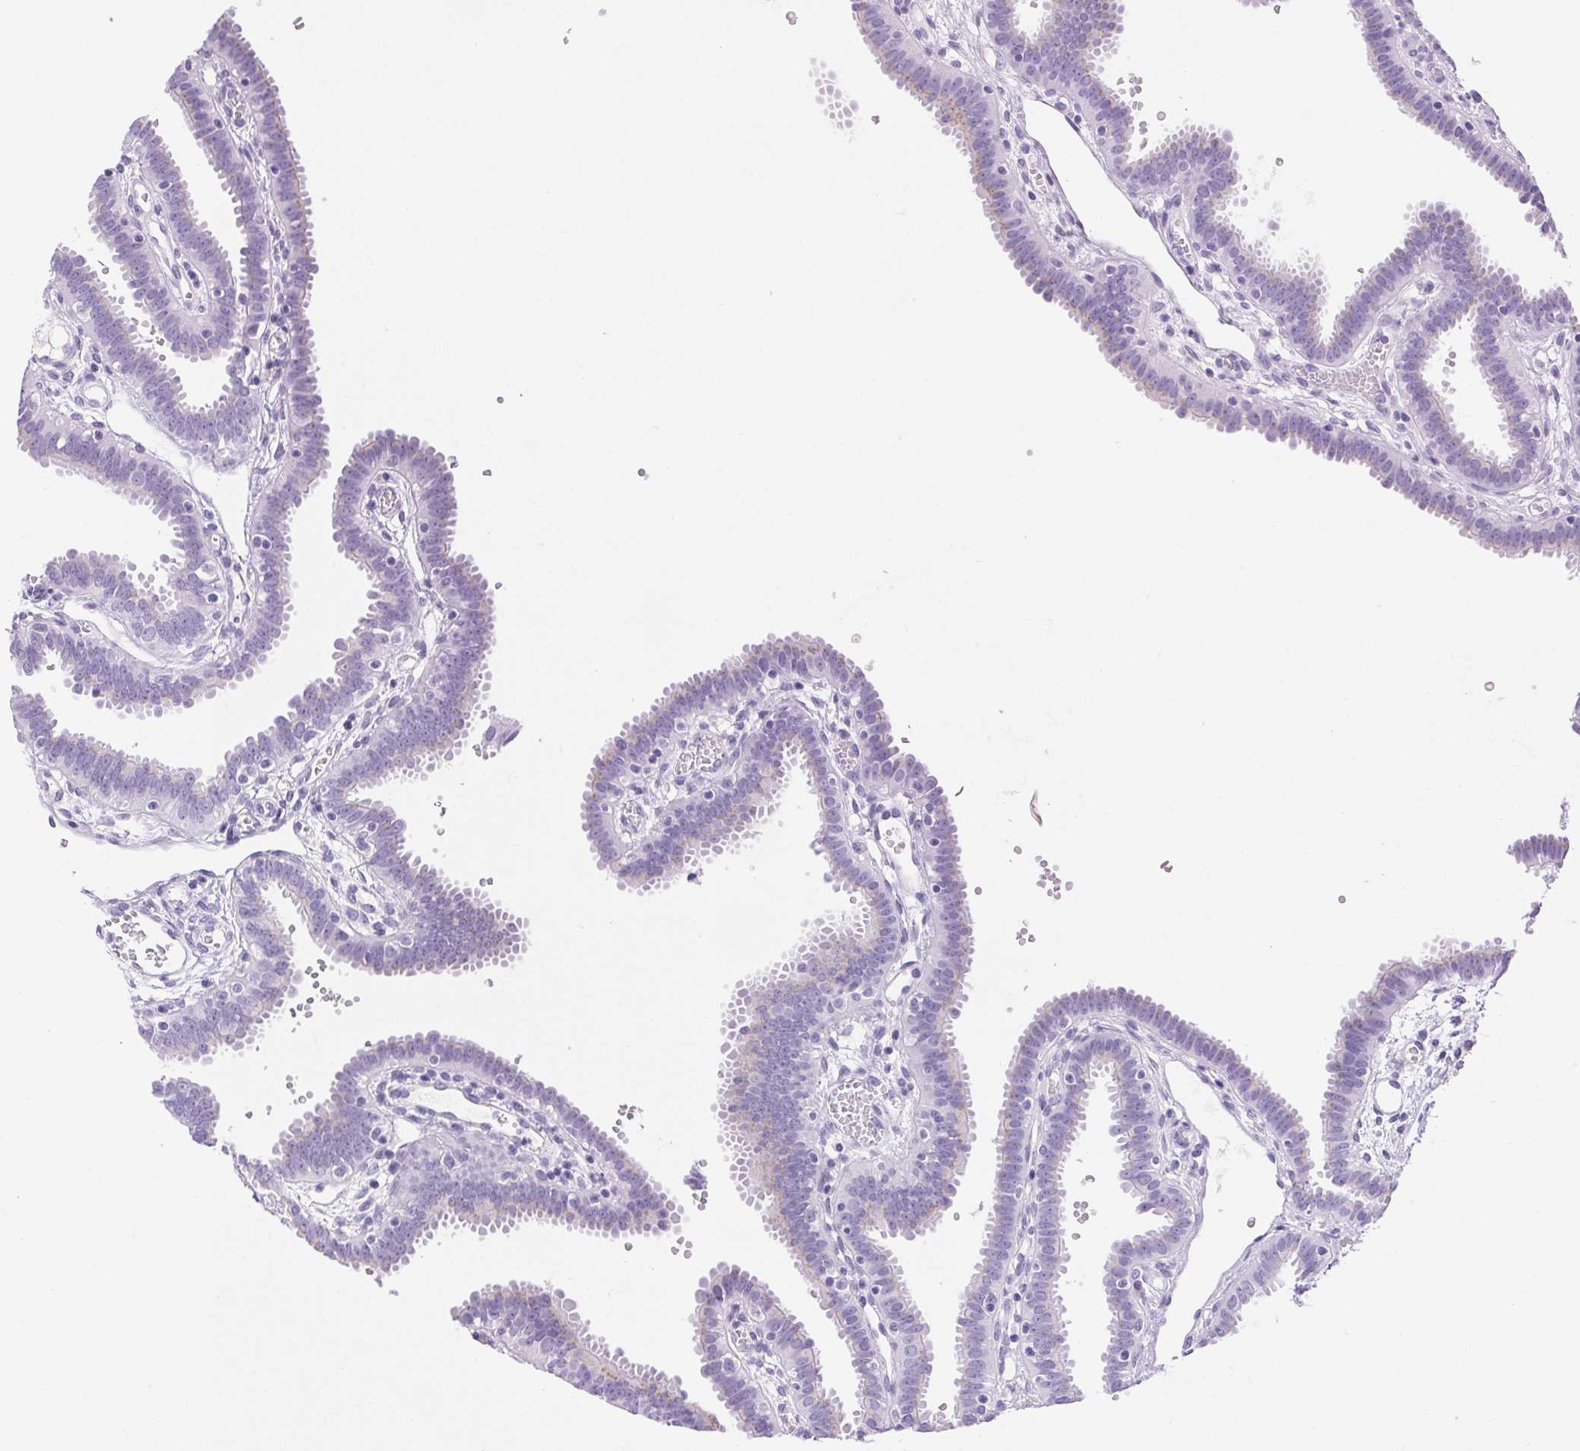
{"staining": {"intensity": "negative", "quantity": "none", "location": "none"}, "tissue": "fallopian tube", "cell_type": "Glandular cells", "image_type": "normal", "snomed": [{"axis": "morphology", "description": "Normal tissue, NOS"}, {"axis": "topography", "description": "Fallopian tube"}], "caption": "Micrograph shows no protein expression in glandular cells of unremarkable fallopian tube. Brightfield microscopy of IHC stained with DAB (brown) and hematoxylin (blue), captured at high magnification.", "gene": "SERPINB3", "patient": {"sex": "female", "age": 37}}